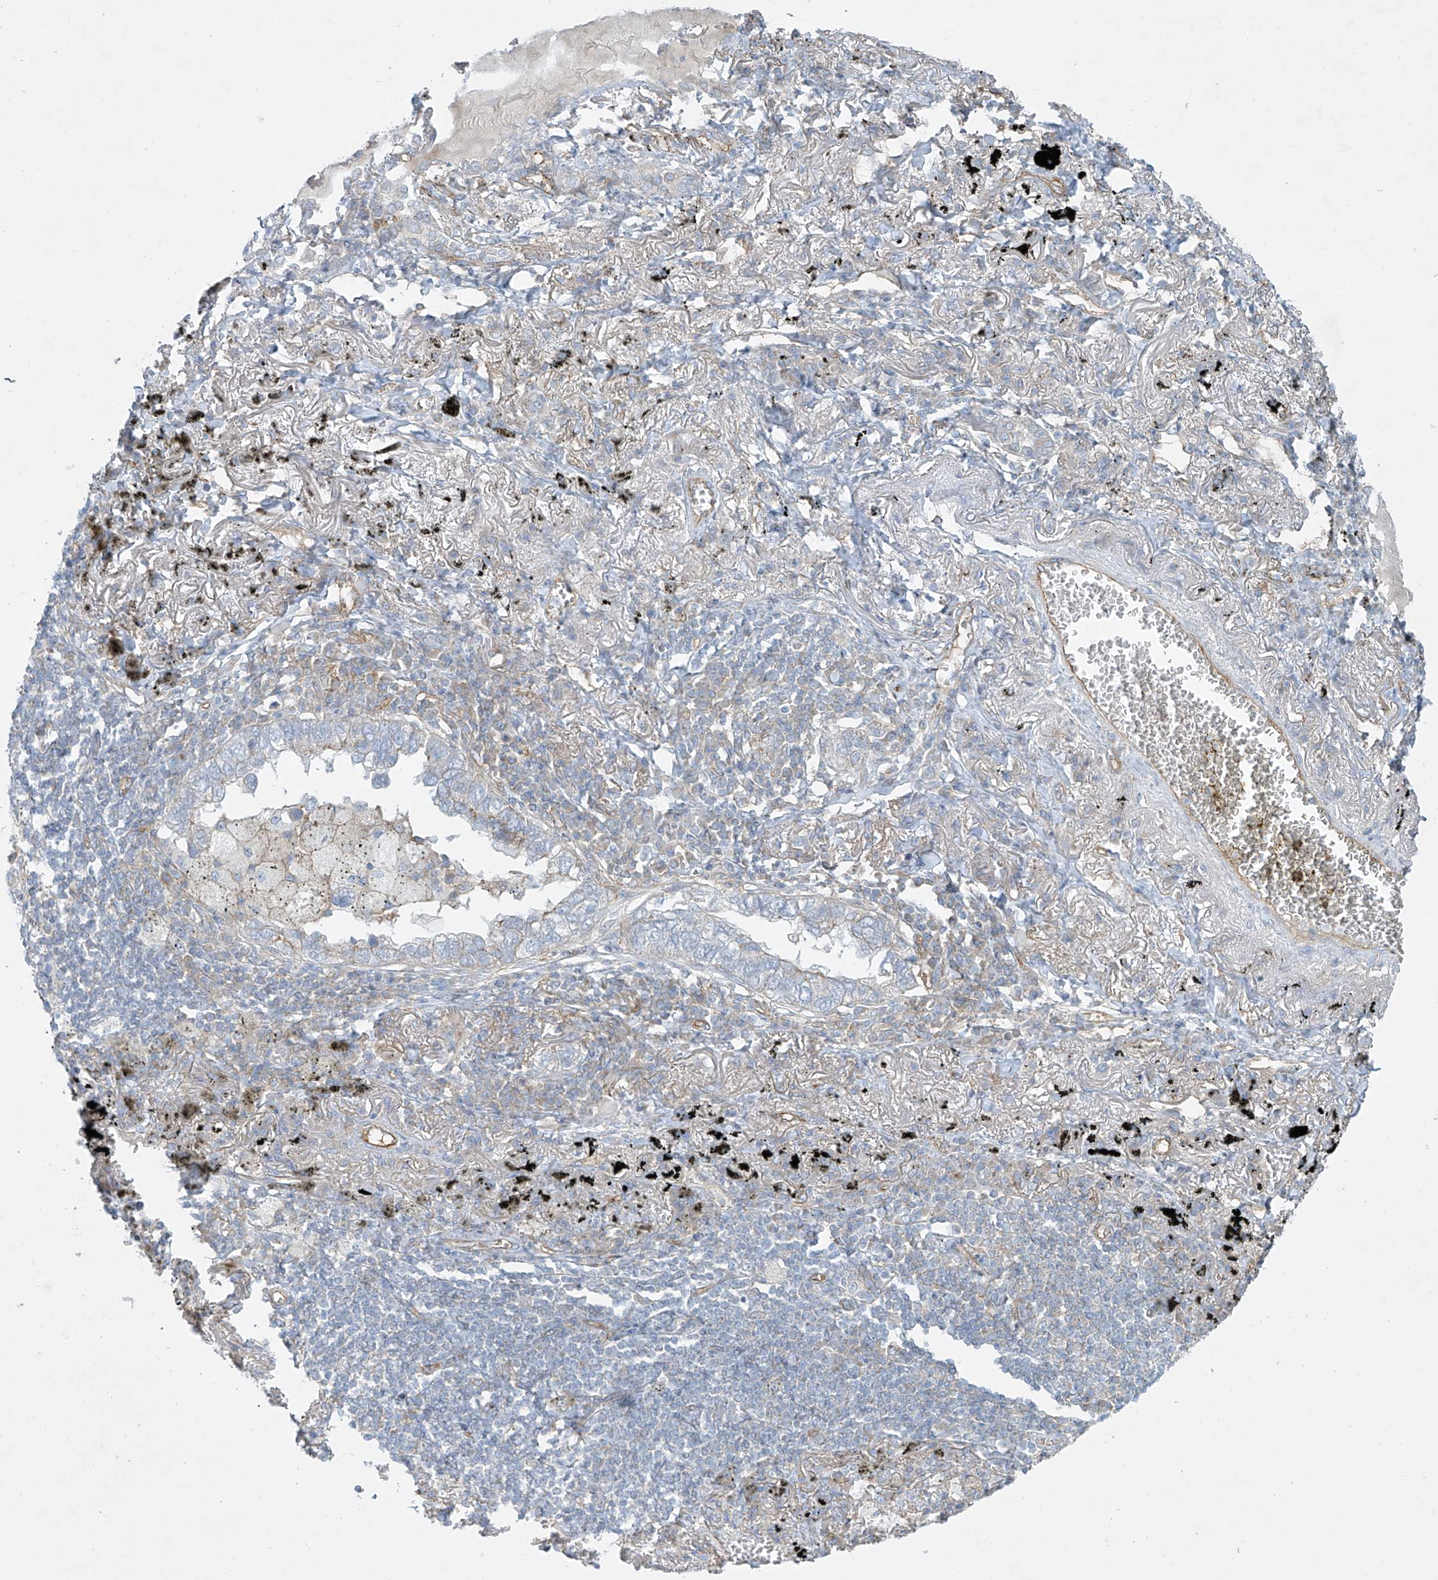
{"staining": {"intensity": "negative", "quantity": "none", "location": "none"}, "tissue": "lung cancer", "cell_type": "Tumor cells", "image_type": "cancer", "snomed": [{"axis": "morphology", "description": "Adenocarcinoma, NOS"}, {"axis": "topography", "description": "Lung"}], "caption": "Lung adenocarcinoma was stained to show a protein in brown. There is no significant expression in tumor cells.", "gene": "VAMP5", "patient": {"sex": "male", "age": 65}}